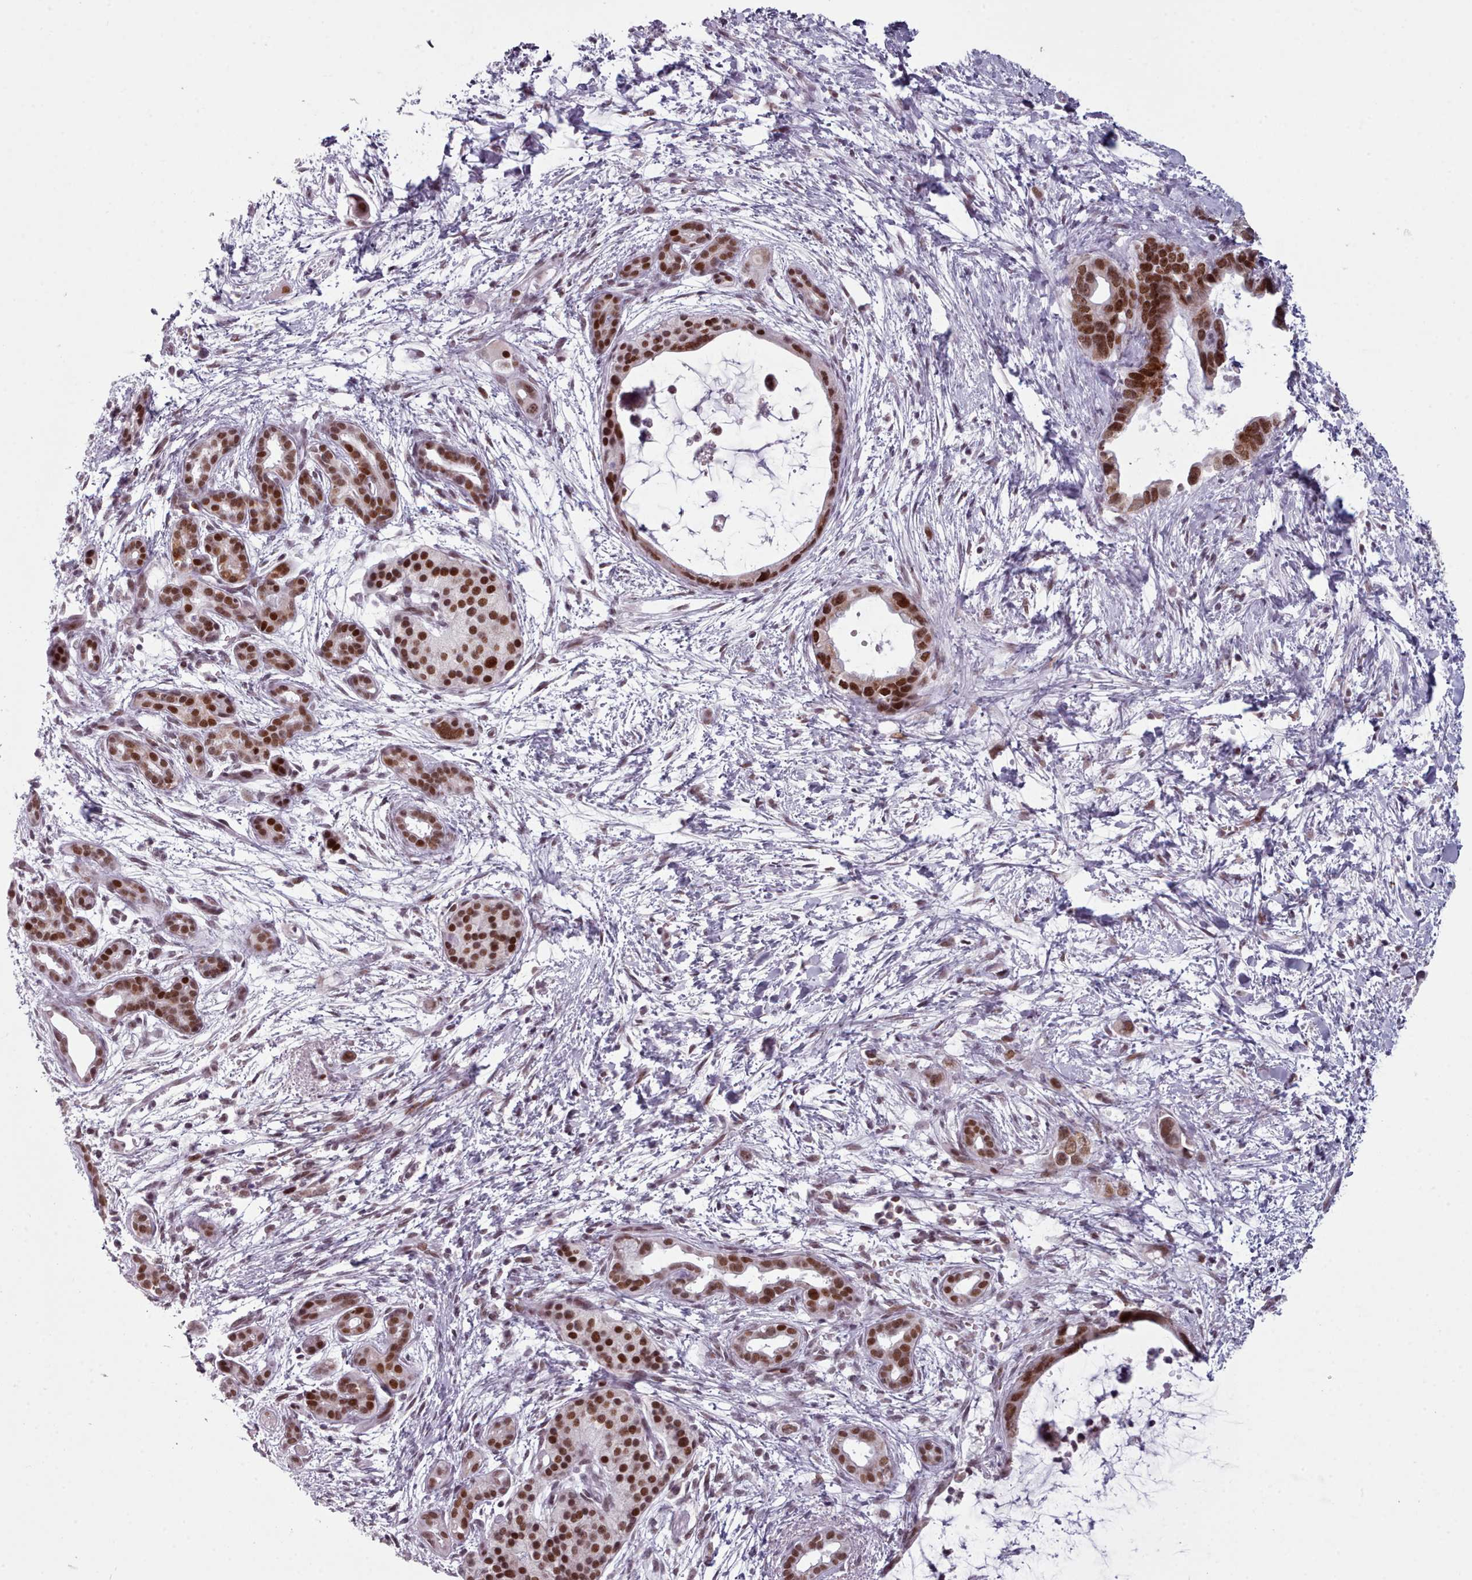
{"staining": {"intensity": "strong", "quantity": ">75%", "location": "nuclear"}, "tissue": "pancreatic cancer", "cell_type": "Tumor cells", "image_type": "cancer", "snomed": [{"axis": "morphology", "description": "Adenocarcinoma, NOS"}, {"axis": "topography", "description": "Pancreas"}], "caption": "Tumor cells demonstrate strong nuclear positivity in approximately >75% of cells in pancreatic cancer (adenocarcinoma). (IHC, brightfield microscopy, high magnification).", "gene": "SRSF9", "patient": {"sex": "male", "age": 61}}